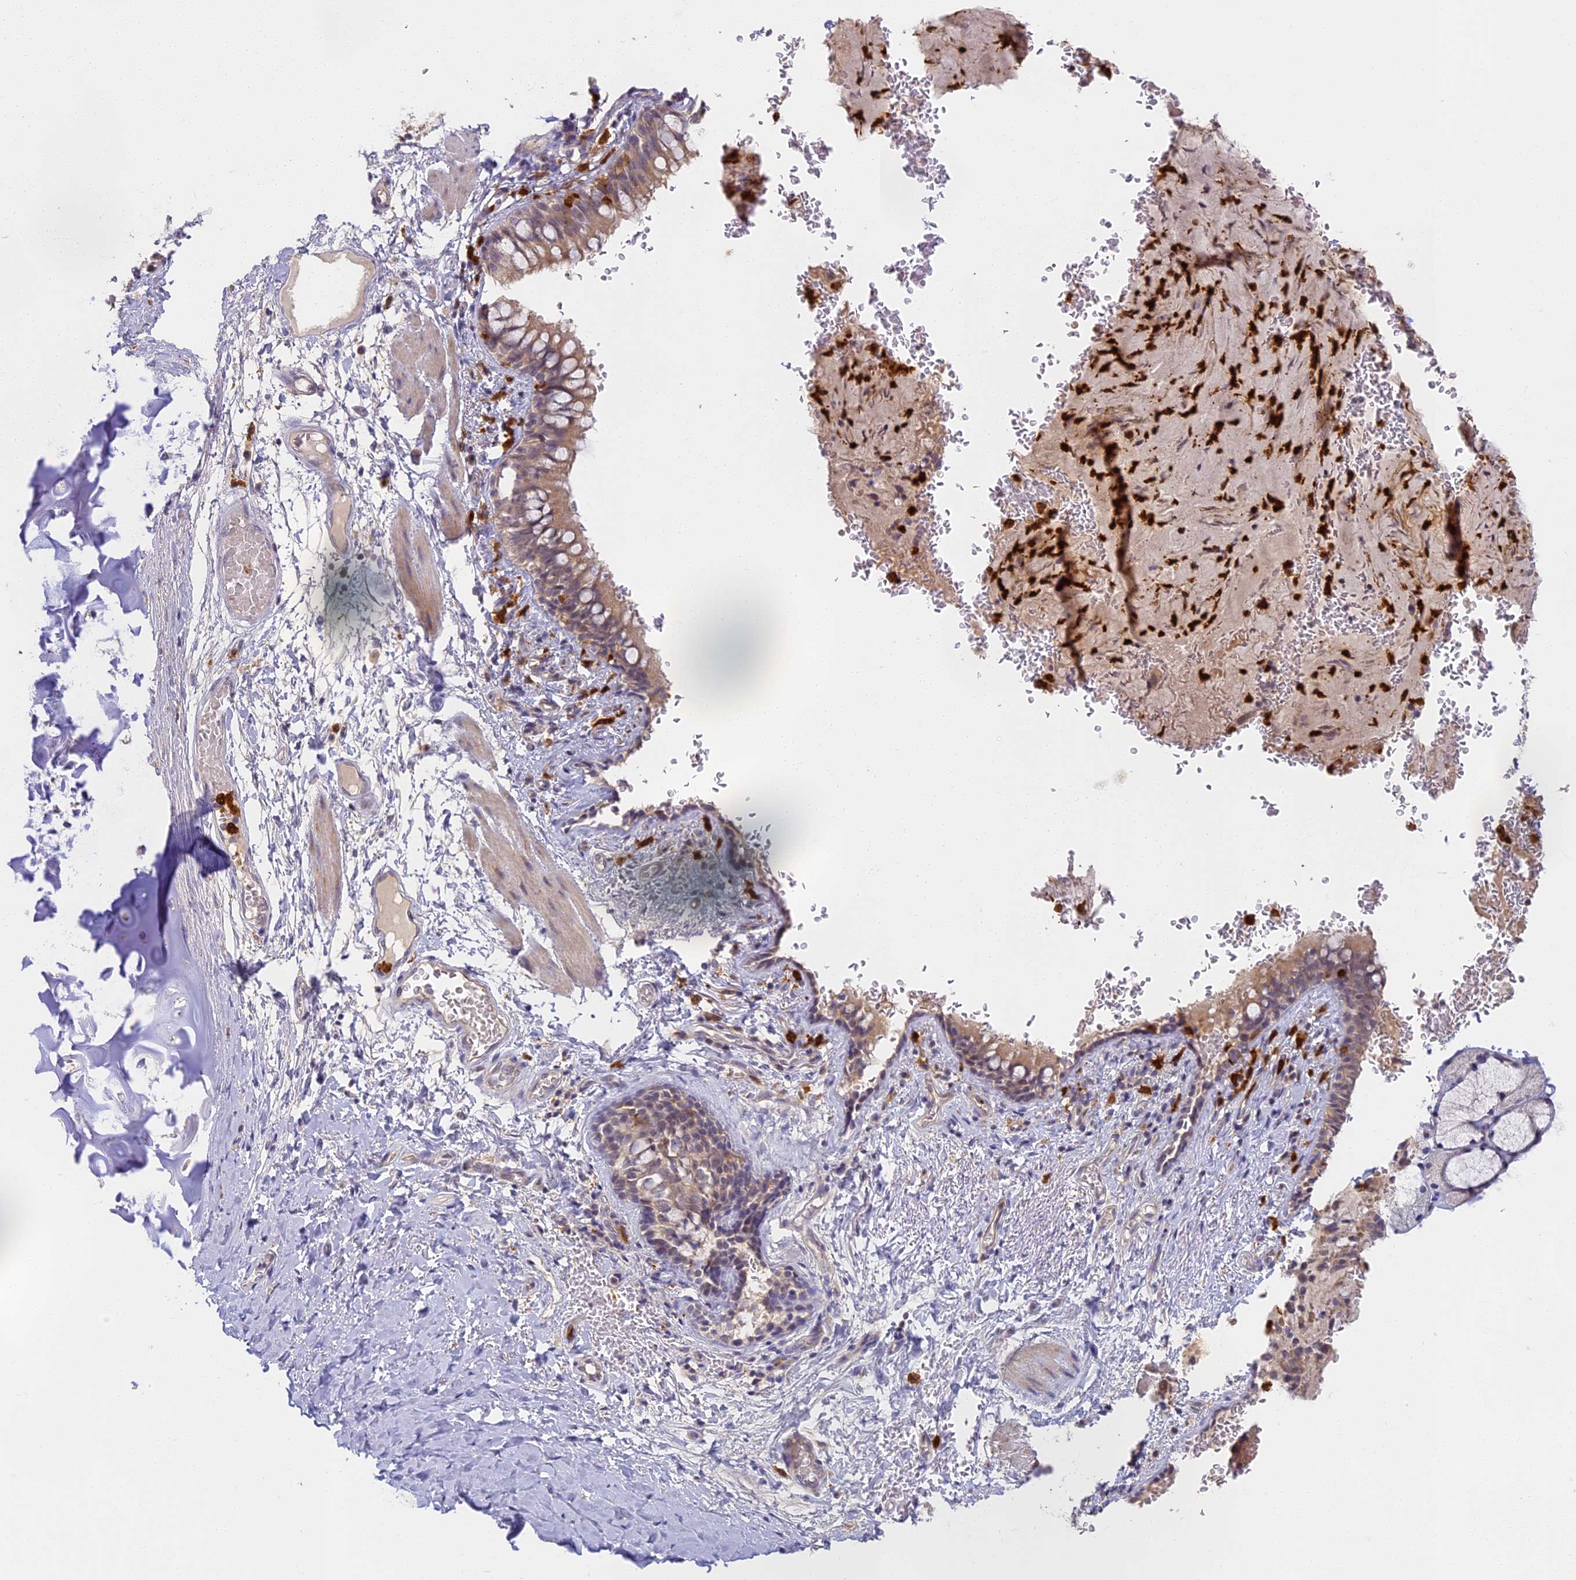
{"staining": {"intensity": "moderate", "quantity": ">75%", "location": "cytoplasmic/membranous"}, "tissue": "bronchus", "cell_type": "Respiratory epithelial cells", "image_type": "normal", "snomed": [{"axis": "morphology", "description": "Normal tissue, NOS"}, {"axis": "topography", "description": "Cartilage tissue"}, {"axis": "topography", "description": "Bronchus"}], "caption": "IHC staining of normal bronchus, which displays medium levels of moderate cytoplasmic/membranous staining in approximately >75% of respiratory epithelial cells indicating moderate cytoplasmic/membranous protein expression. The staining was performed using DAB (3,3'-diaminobenzidine) (brown) for protein detection and nuclei were counterstained in hematoxylin (blue).", "gene": "NCF4", "patient": {"sex": "female", "age": 36}}